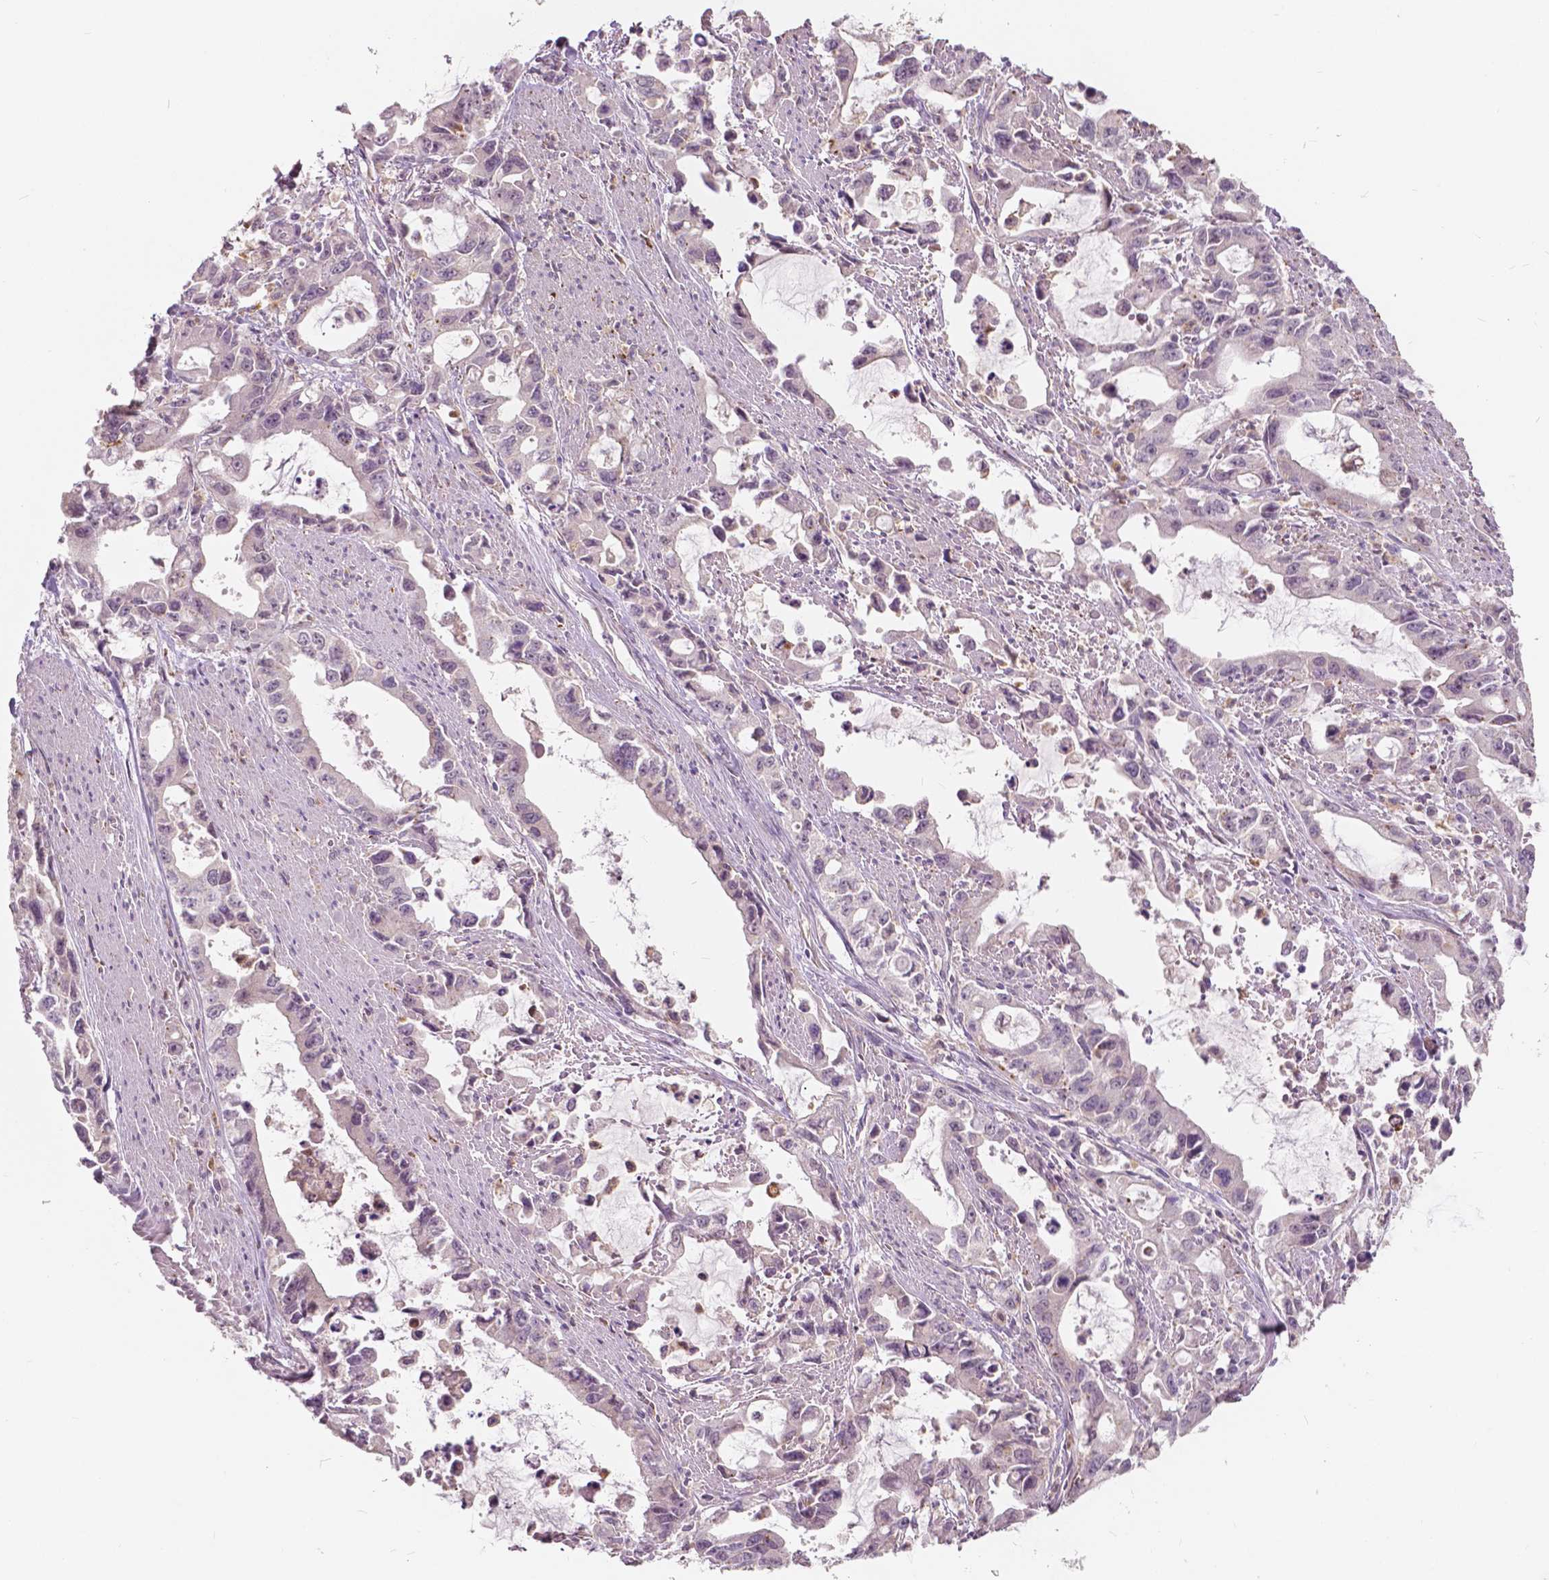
{"staining": {"intensity": "negative", "quantity": "none", "location": "none"}, "tissue": "stomach cancer", "cell_type": "Tumor cells", "image_type": "cancer", "snomed": [{"axis": "morphology", "description": "Adenocarcinoma, NOS"}, {"axis": "topography", "description": "Stomach, upper"}], "caption": "Immunohistochemistry (IHC) photomicrograph of adenocarcinoma (stomach) stained for a protein (brown), which reveals no positivity in tumor cells. (DAB immunohistochemistry, high magnification).", "gene": "DLX6", "patient": {"sex": "male", "age": 85}}